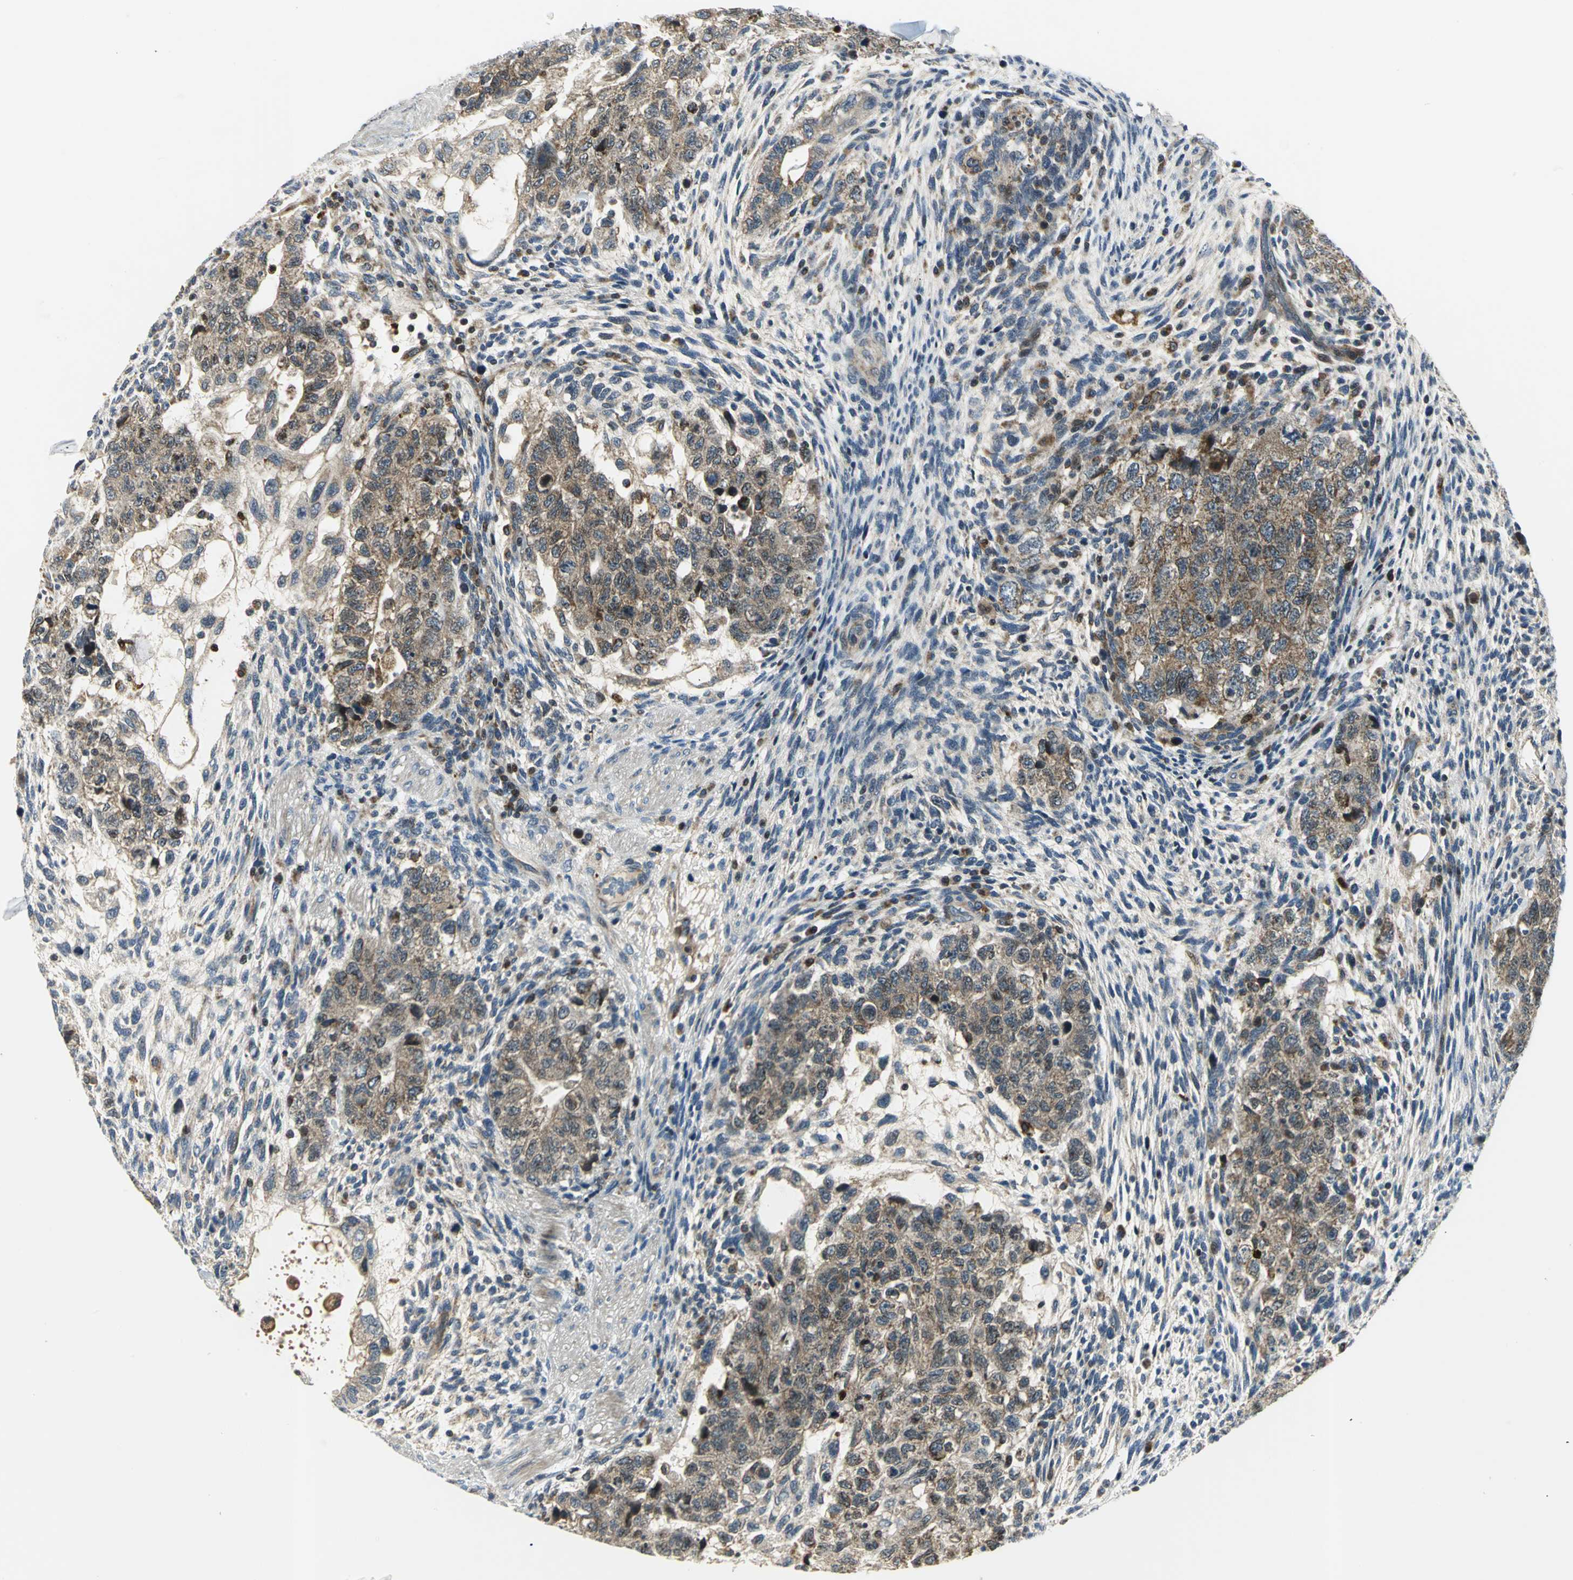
{"staining": {"intensity": "moderate", "quantity": ">75%", "location": "cytoplasmic/membranous"}, "tissue": "testis cancer", "cell_type": "Tumor cells", "image_type": "cancer", "snomed": [{"axis": "morphology", "description": "Normal tissue, NOS"}, {"axis": "morphology", "description": "Carcinoma, Embryonal, NOS"}, {"axis": "topography", "description": "Testis"}], "caption": "Immunohistochemistry (IHC) of testis cancer (embryonal carcinoma) shows medium levels of moderate cytoplasmic/membranous expression in approximately >75% of tumor cells.", "gene": "USP40", "patient": {"sex": "male", "age": 36}}